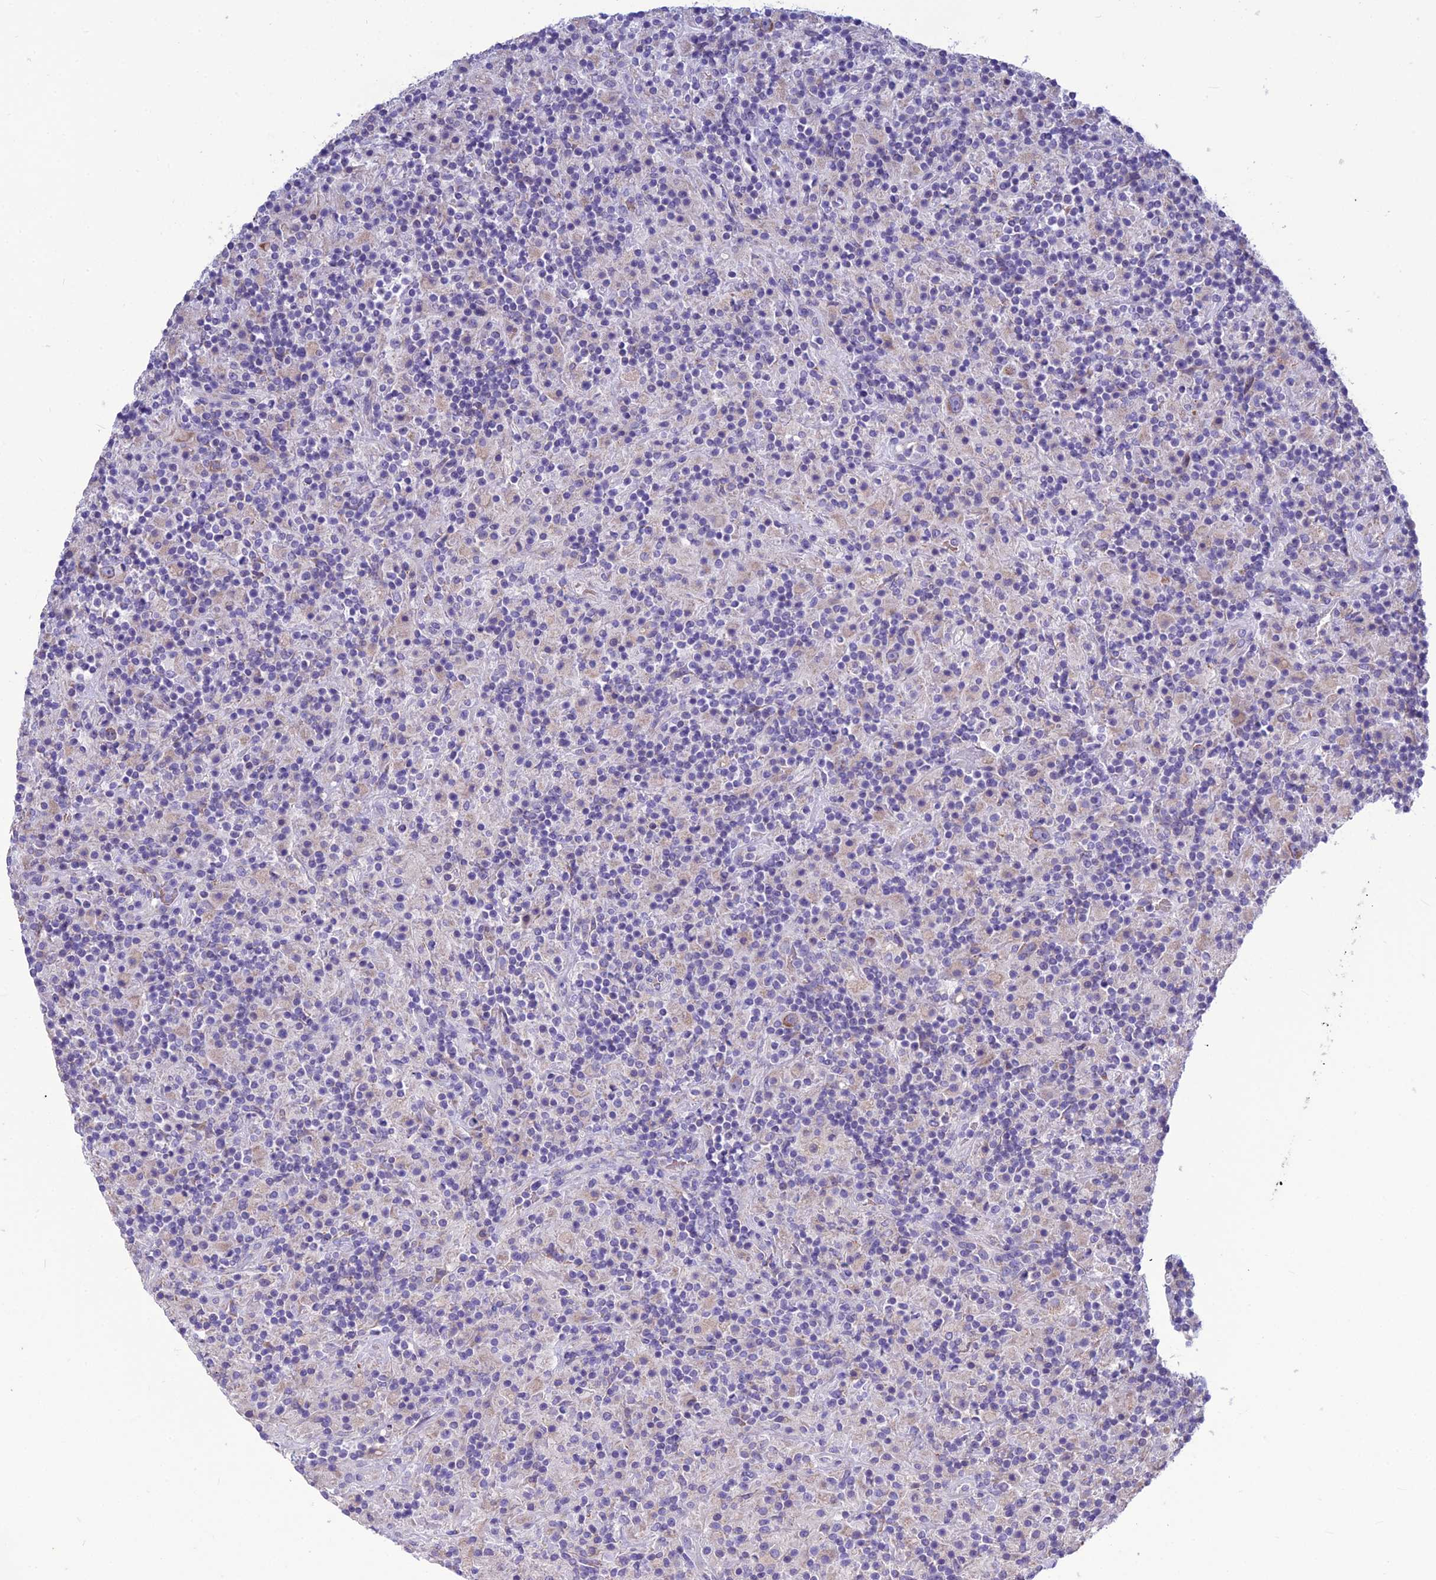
{"staining": {"intensity": "weak", "quantity": ">75%", "location": "cytoplasmic/membranous"}, "tissue": "lymphoma", "cell_type": "Tumor cells", "image_type": "cancer", "snomed": [{"axis": "morphology", "description": "Hodgkin's disease, NOS"}, {"axis": "topography", "description": "Lymph node"}], "caption": "A brown stain shows weak cytoplasmic/membranous expression of a protein in lymphoma tumor cells.", "gene": "BHMT2", "patient": {"sex": "male", "age": 70}}